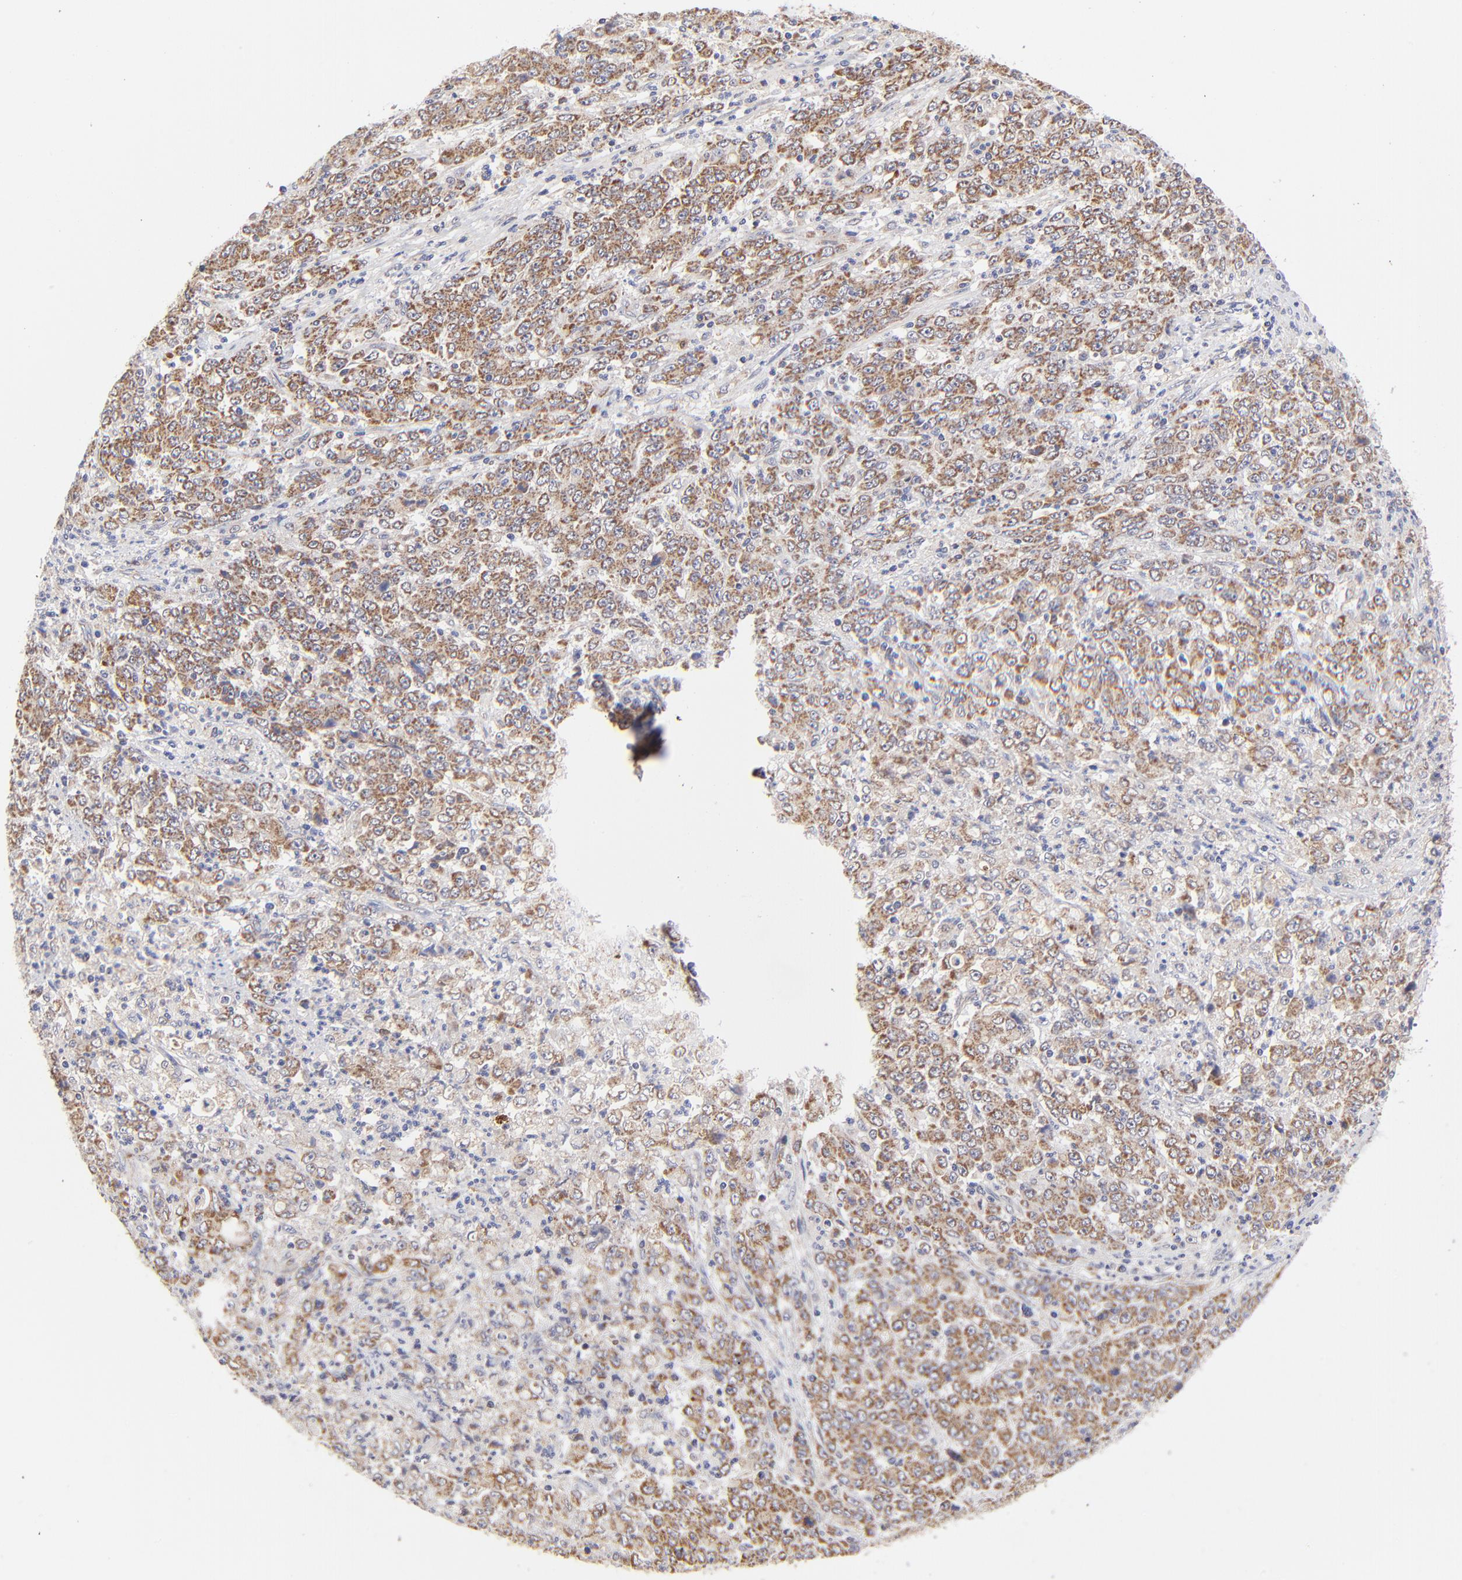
{"staining": {"intensity": "moderate", "quantity": "25%-75%", "location": "cytoplasmic/membranous"}, "tissue": "stomach cancer", "cell_type": "Tumor cells", "image_type": "cancer", "snomed": [{"axis": "morphology", "description": "Adenocarcinoma, NOS"}, {"axis": "topography", "description": "Stomach, lower"}], "caption": "Immunohistochemical staining of human stomach cancer (adenocarcinoma) shows medium levels of moderate cytoplasmic/membranous positivity in approximately 25%-75% of tumor cells.", "gene": "FBXL12", "patient": {"sex": "female", "age": 71}}